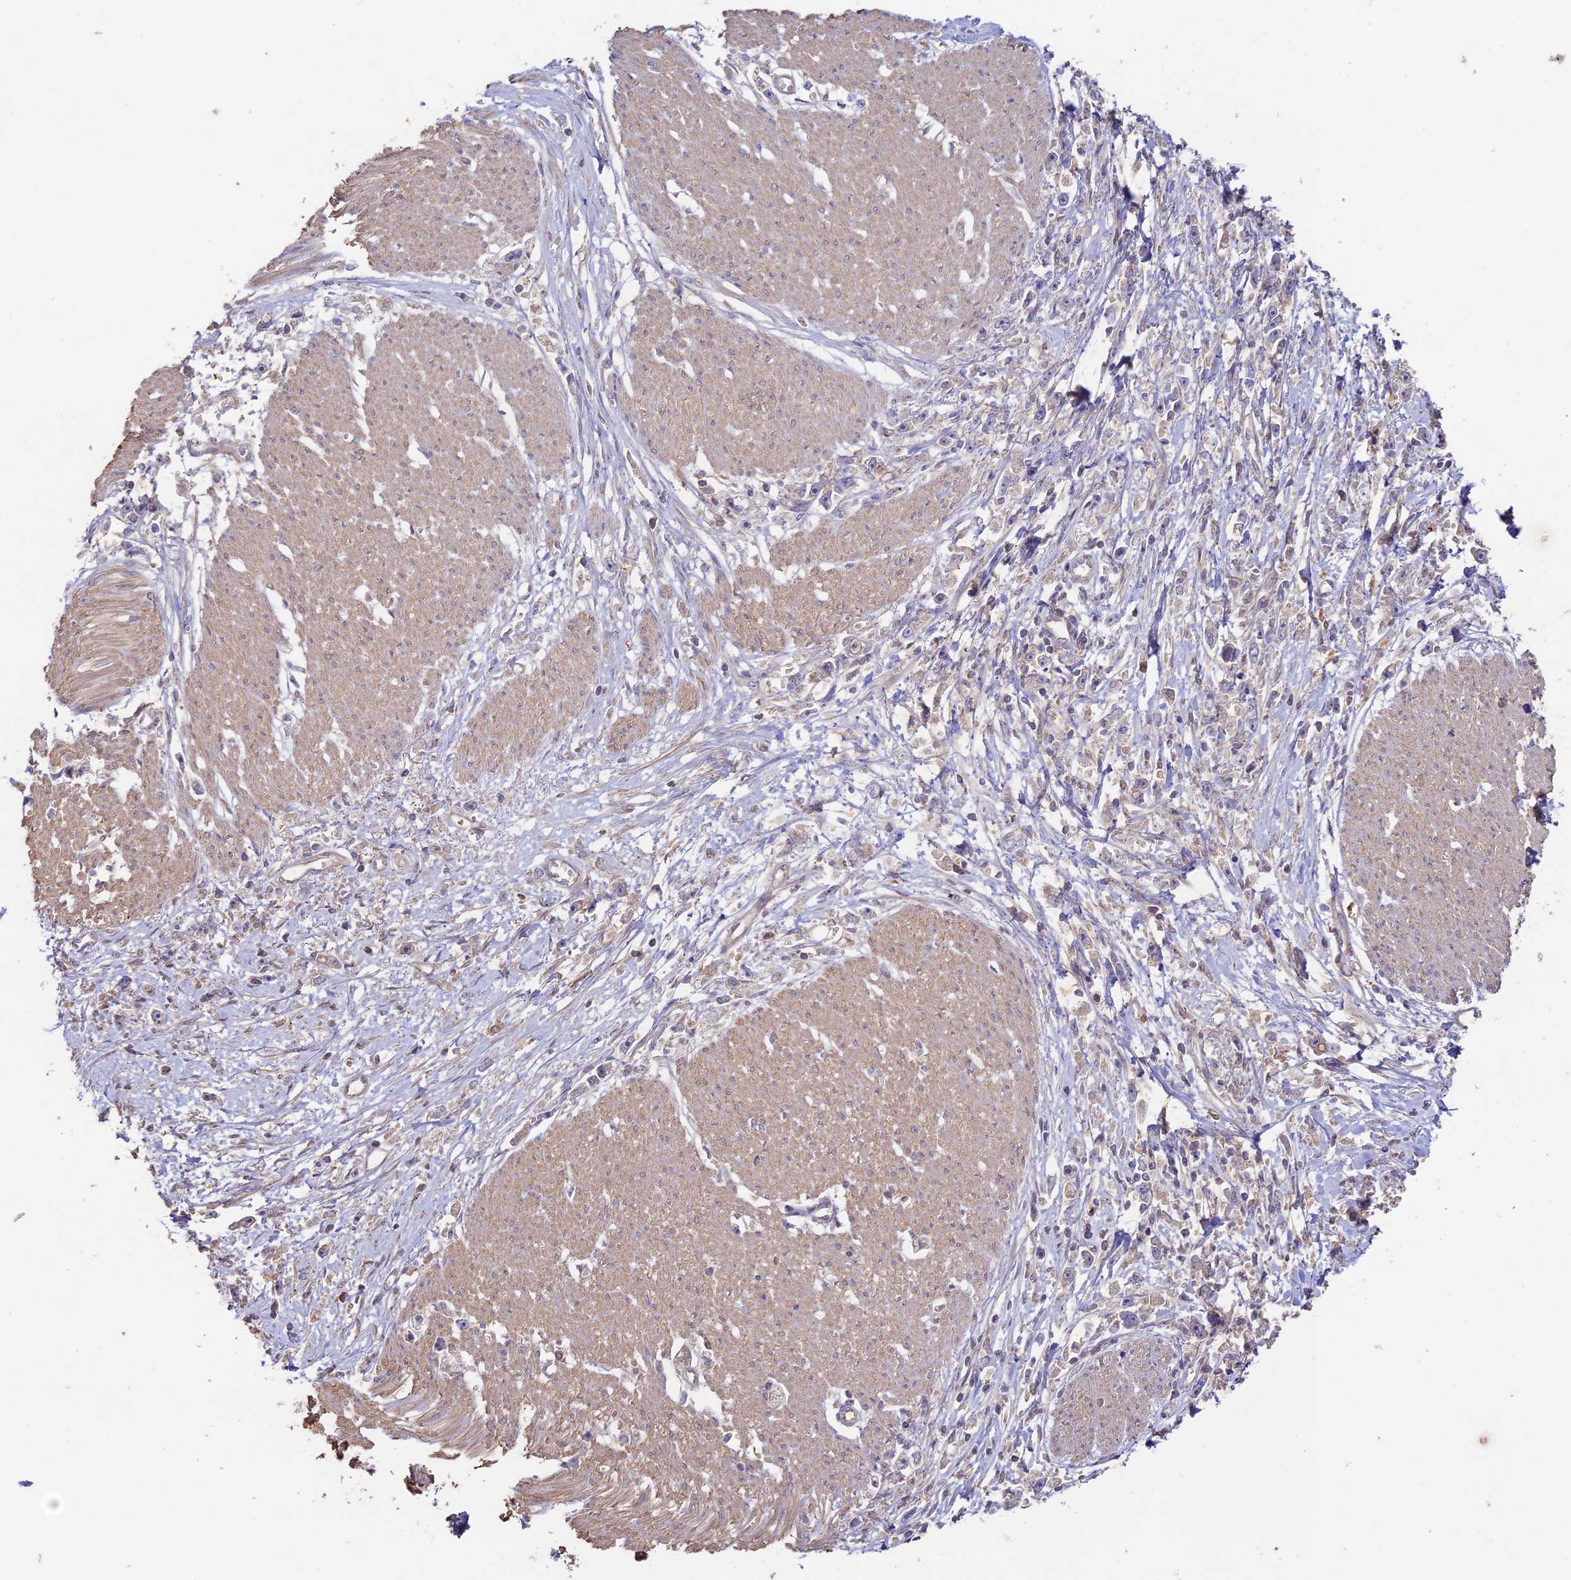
{"staining": {"intensity": "weak", "quantity": "25%-75%", "location": "cytoplasmic/membranous"}, "tissue": "stomach cancer", "cell_type": "Tumor cells", "image_type": "cancer", "snomed": [{"axis": "morphology", "description": "Adenocarcinoma, NOS"}, {"axis": "topography", "description": "Stomach"}], "caption": "A high-resolution image shows immunohistochemistry staining of adenocarcinoma (stomach), which shows weak cytoplasmic/membranous positivity in about 25%-75% of tumor cells.", "gene": "CLCF1", "patient": {"sex": "female", "age": 59}}